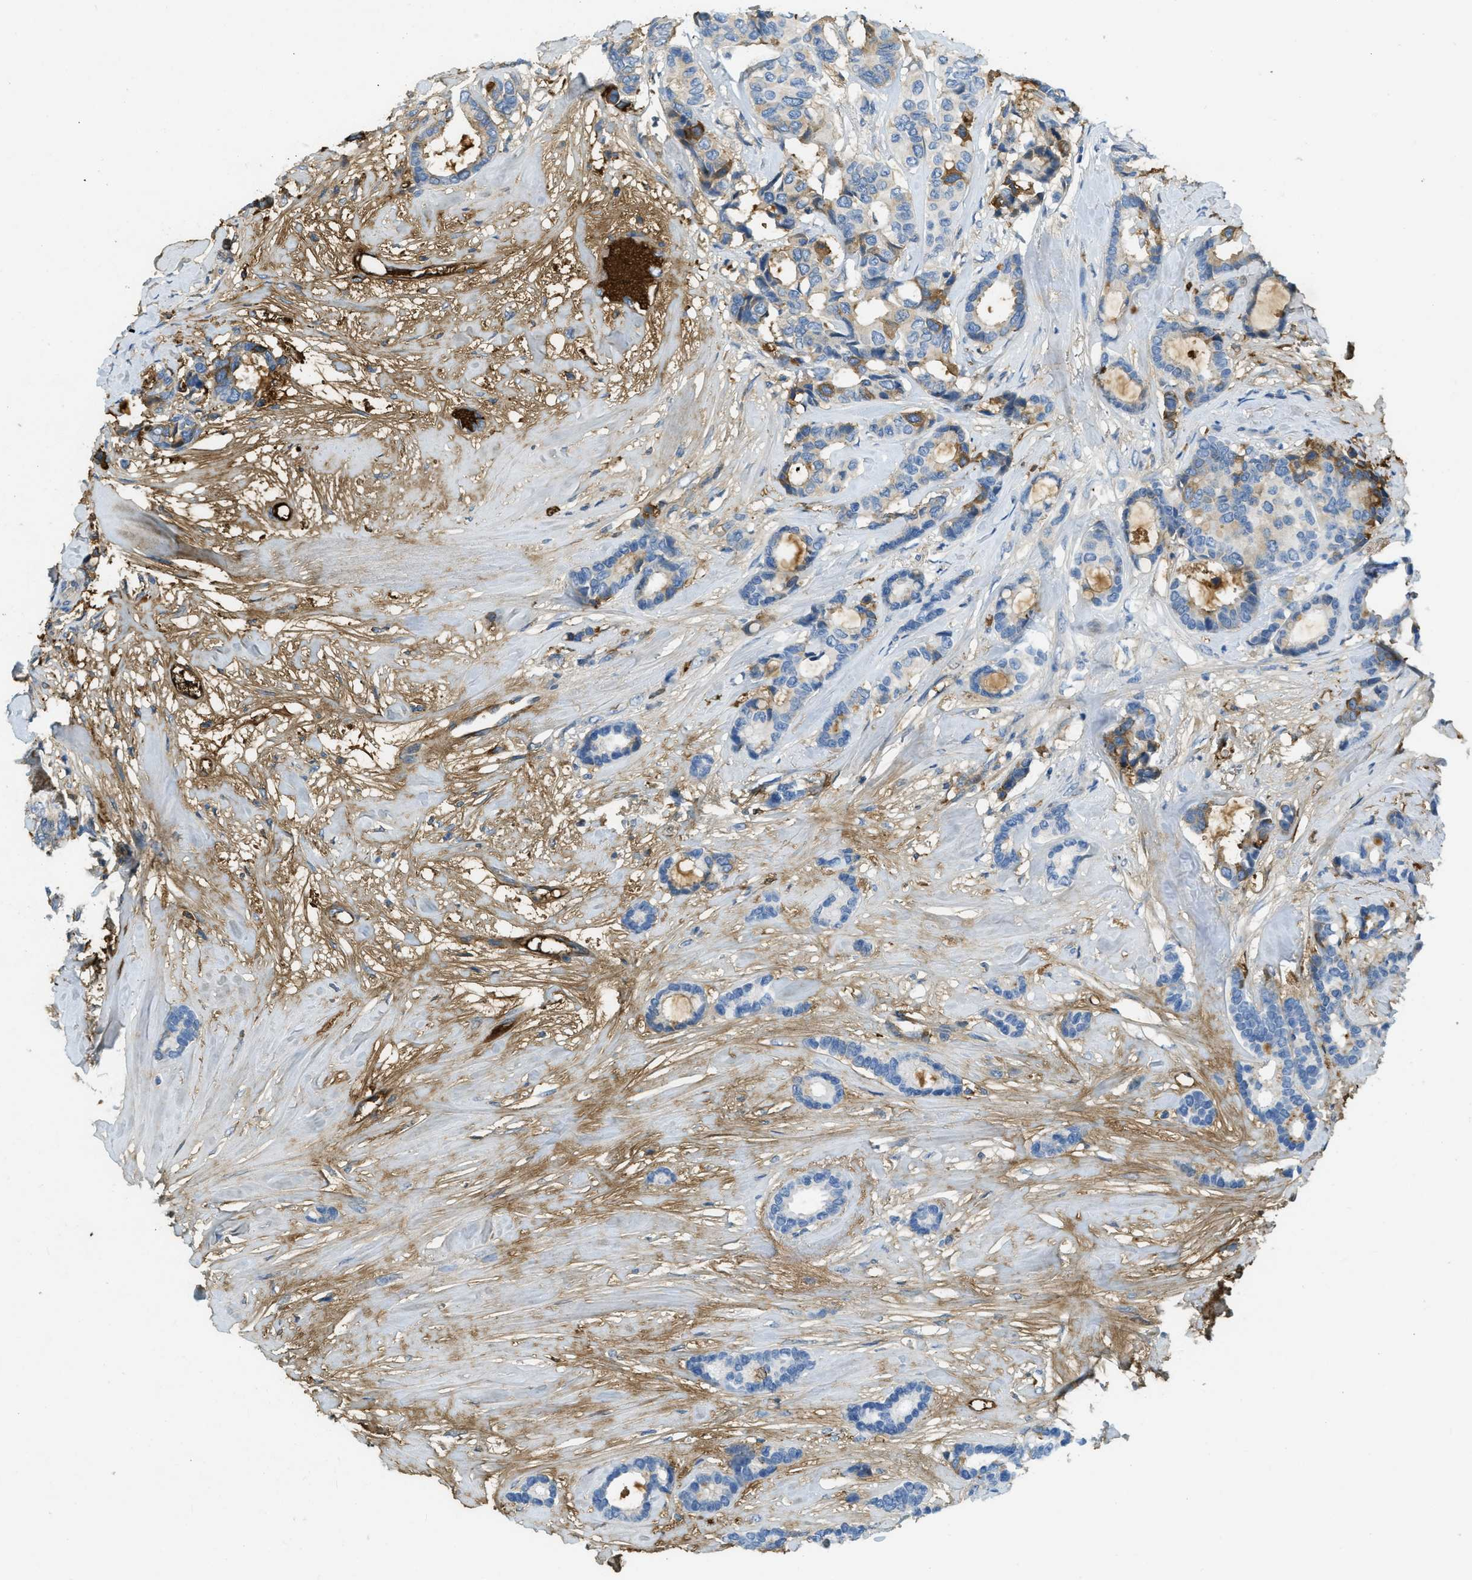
{"staining": {"intensity": "moderate", "quantity": "<25%", "location": "cytoplasmic/membranous"}, "tissue": "breast cancer", "cell_type": "Tumor cells", "image_type": "cancer", "snomed": [{"axis": "morphology", "description": "Duct carcinoma"}, {"axis": "topography", "description": "Breast"}], "caption": "About <25% of tumor cells in human breast cancer (intraductal carcinoma) show moderate cytoplasmic/membranous protein staining as visualized by brown immunohistochemical staining.", "gene": "PRTN3", "patient": {"sex": "female", "age": 87}}